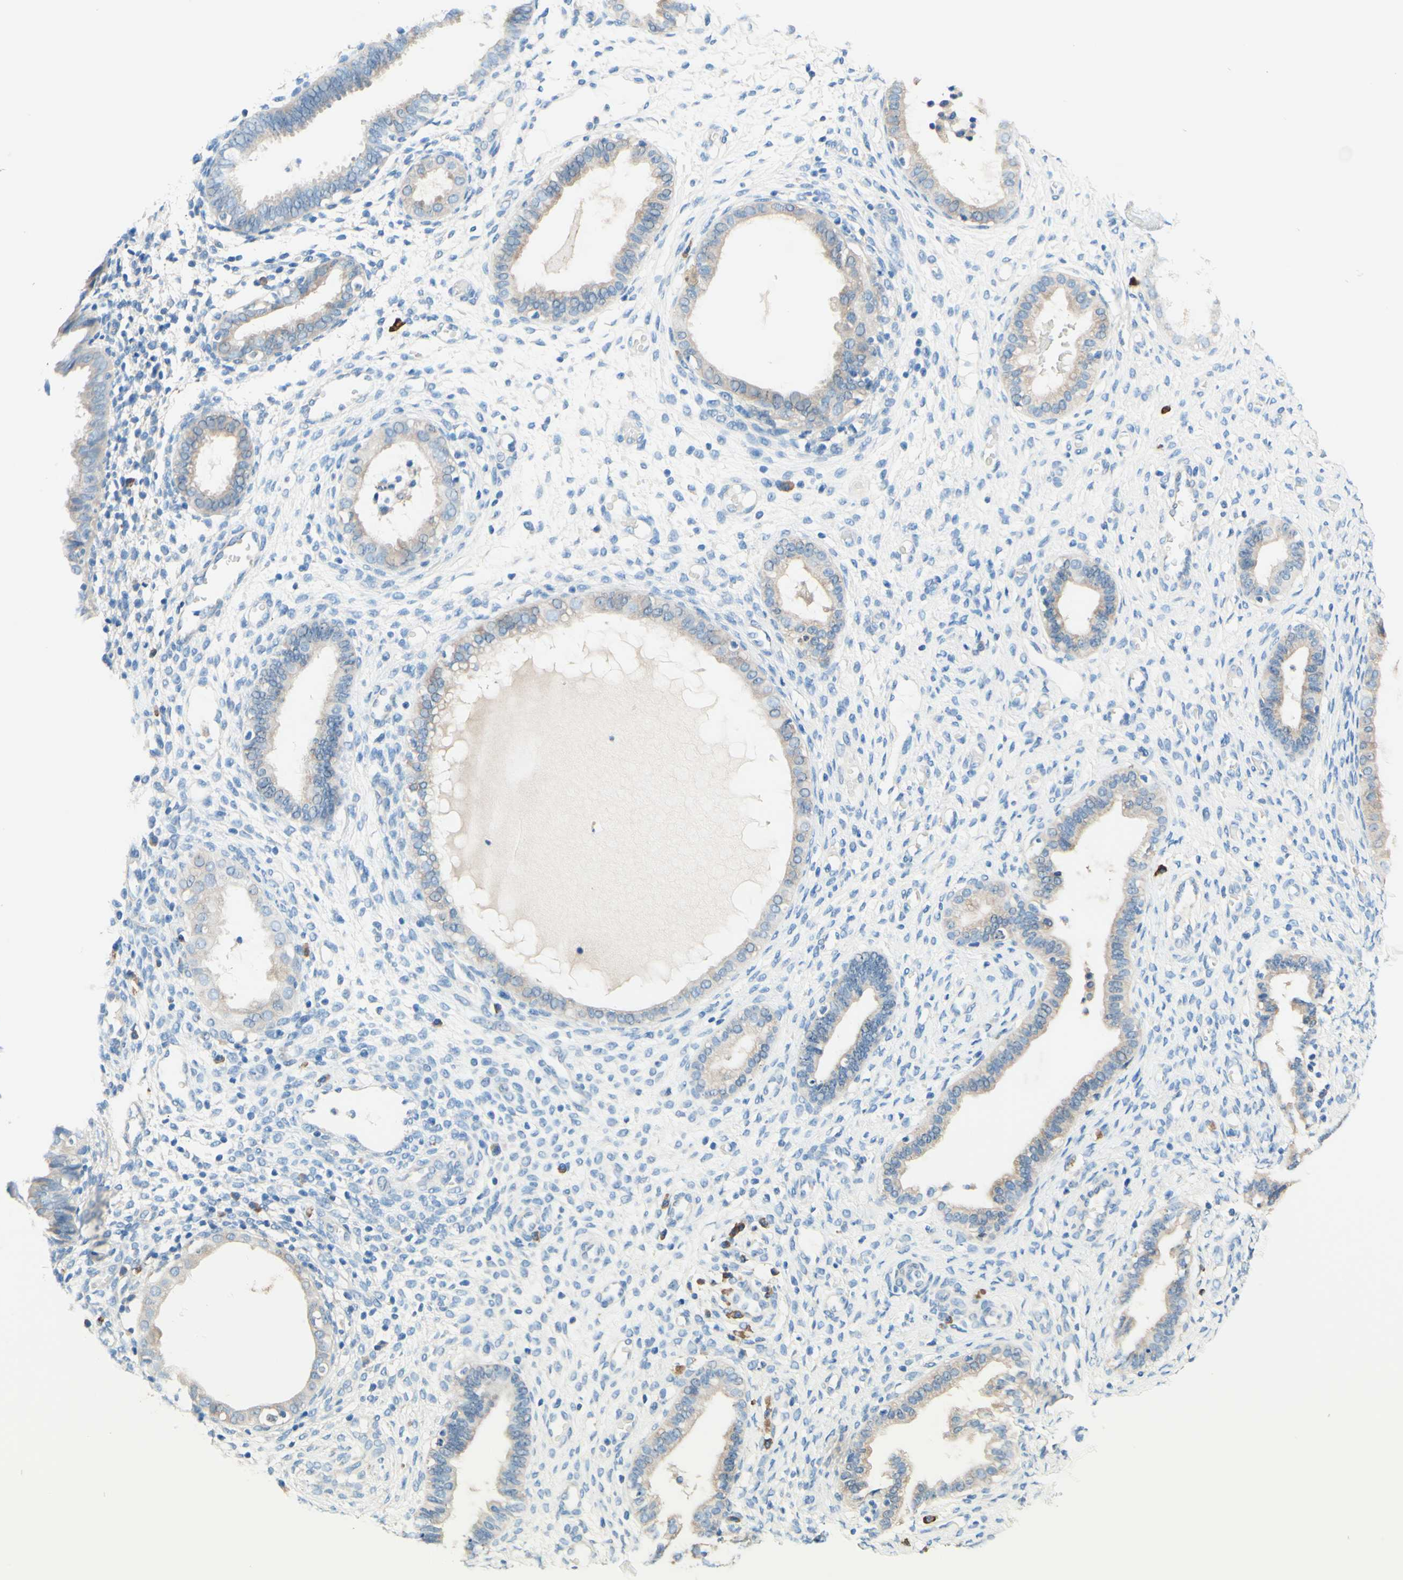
{"staining": {"intensity": "negative", "quantity": "none", "location": "none"}, "tissue": "endometrium", "cell_type": "Cells in endometrial stroma", "image_type": "normal", "snomed": [{"axis": "morphology", "description": "Normal tissue, NOS"}, {"axis": "topography", "description": "Endometrium"}], "caption": "DAB (3,3'-diaminobenzidine) immunohistochemical staining of unremarkable endometrium reveals no significant staining in cells in endometrial stroma.", "gene": "PASD1", "patient": {"sex": "female", "age": 61}}